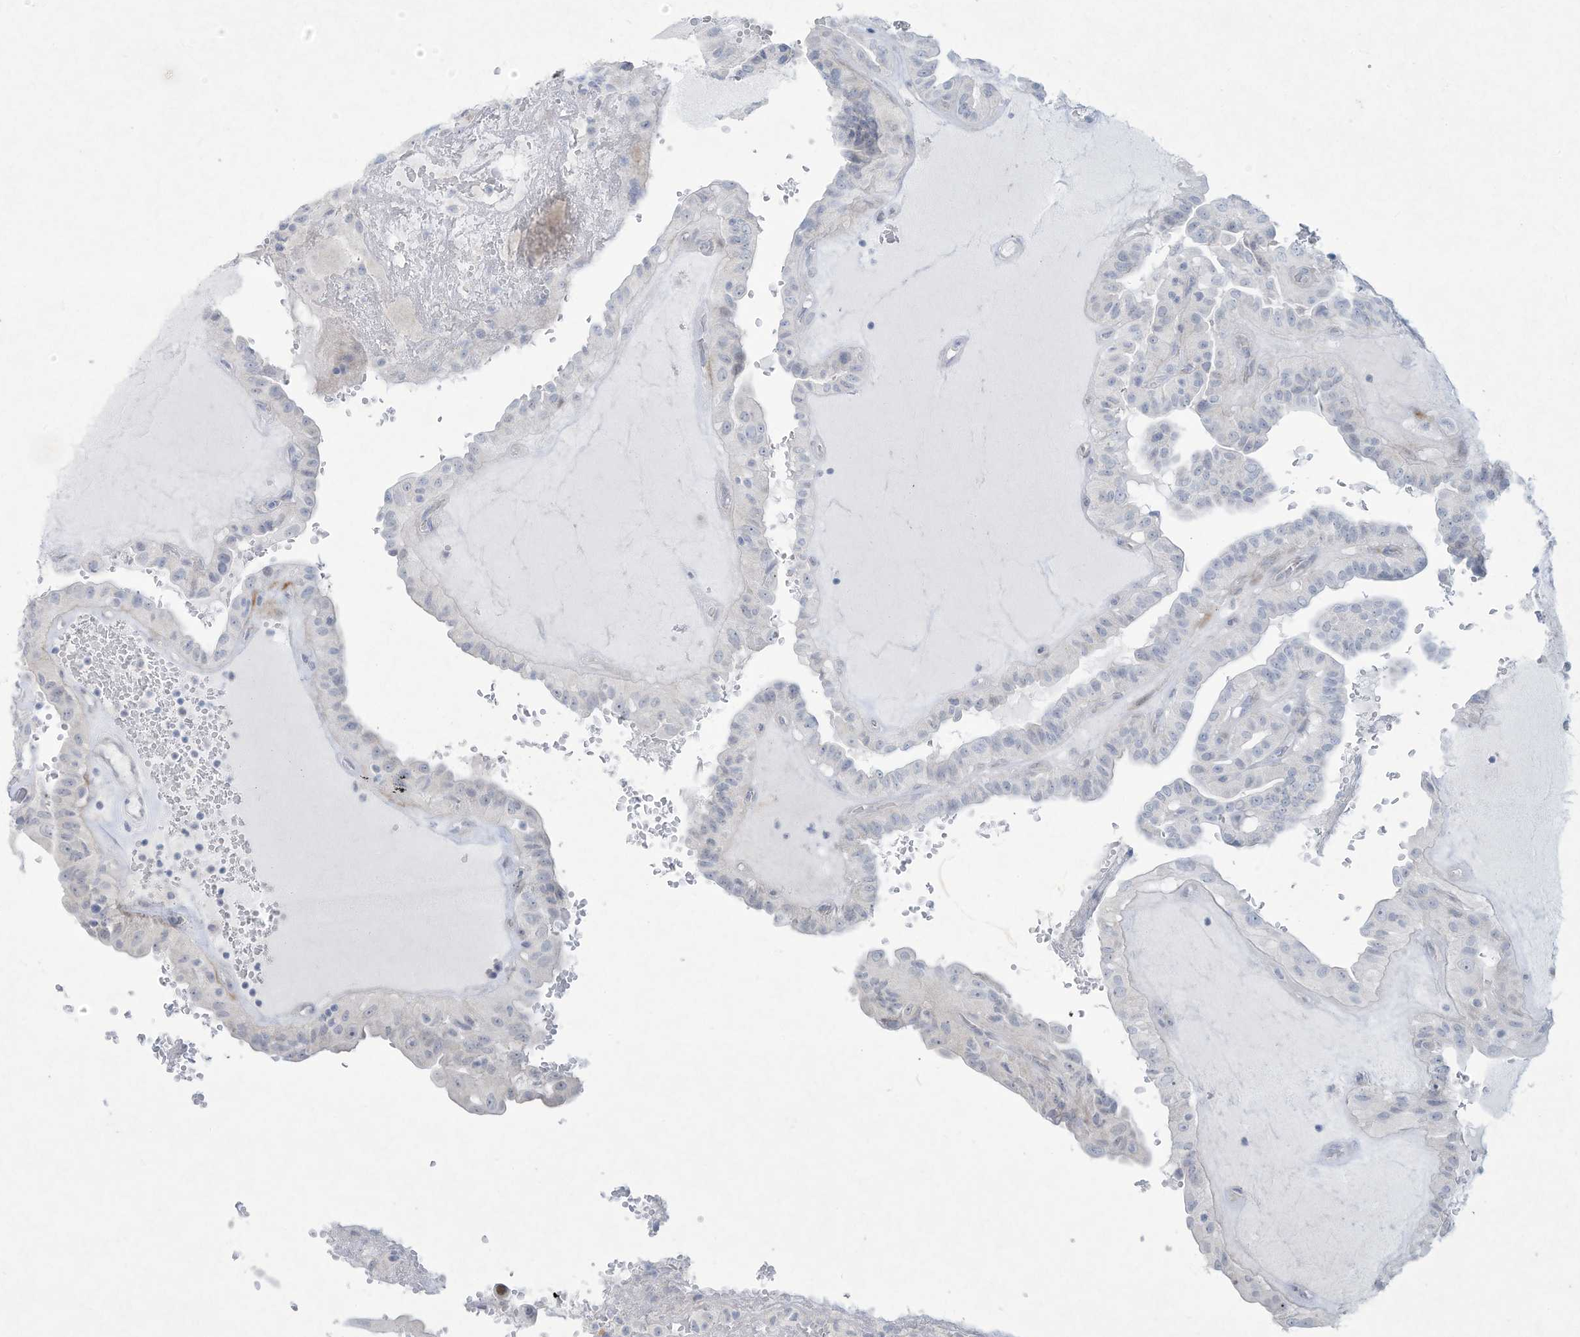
{"staining": {"intensity": "negative", "quantity": "none", "location": "none"}, "tissue": "thyroid cancer", "cell_type": "Tumor cells", "image_type": "cancer", "snomed": [{"axis": "morphology", "description": "Papillary adenocarcinoma, NOS"}, {"axis": "topography", "description": "Thyroid gland"}], "caption": "This image is of papillary adenocarcinoma (thyroid) stained with immunohistochemistry (IHC) to label a protein in brown with the nuclei are counter-stained blue. There is no staining in tumor cells.", "gene": "PAX6", "patient": {"sex": "male", "age": 77}}